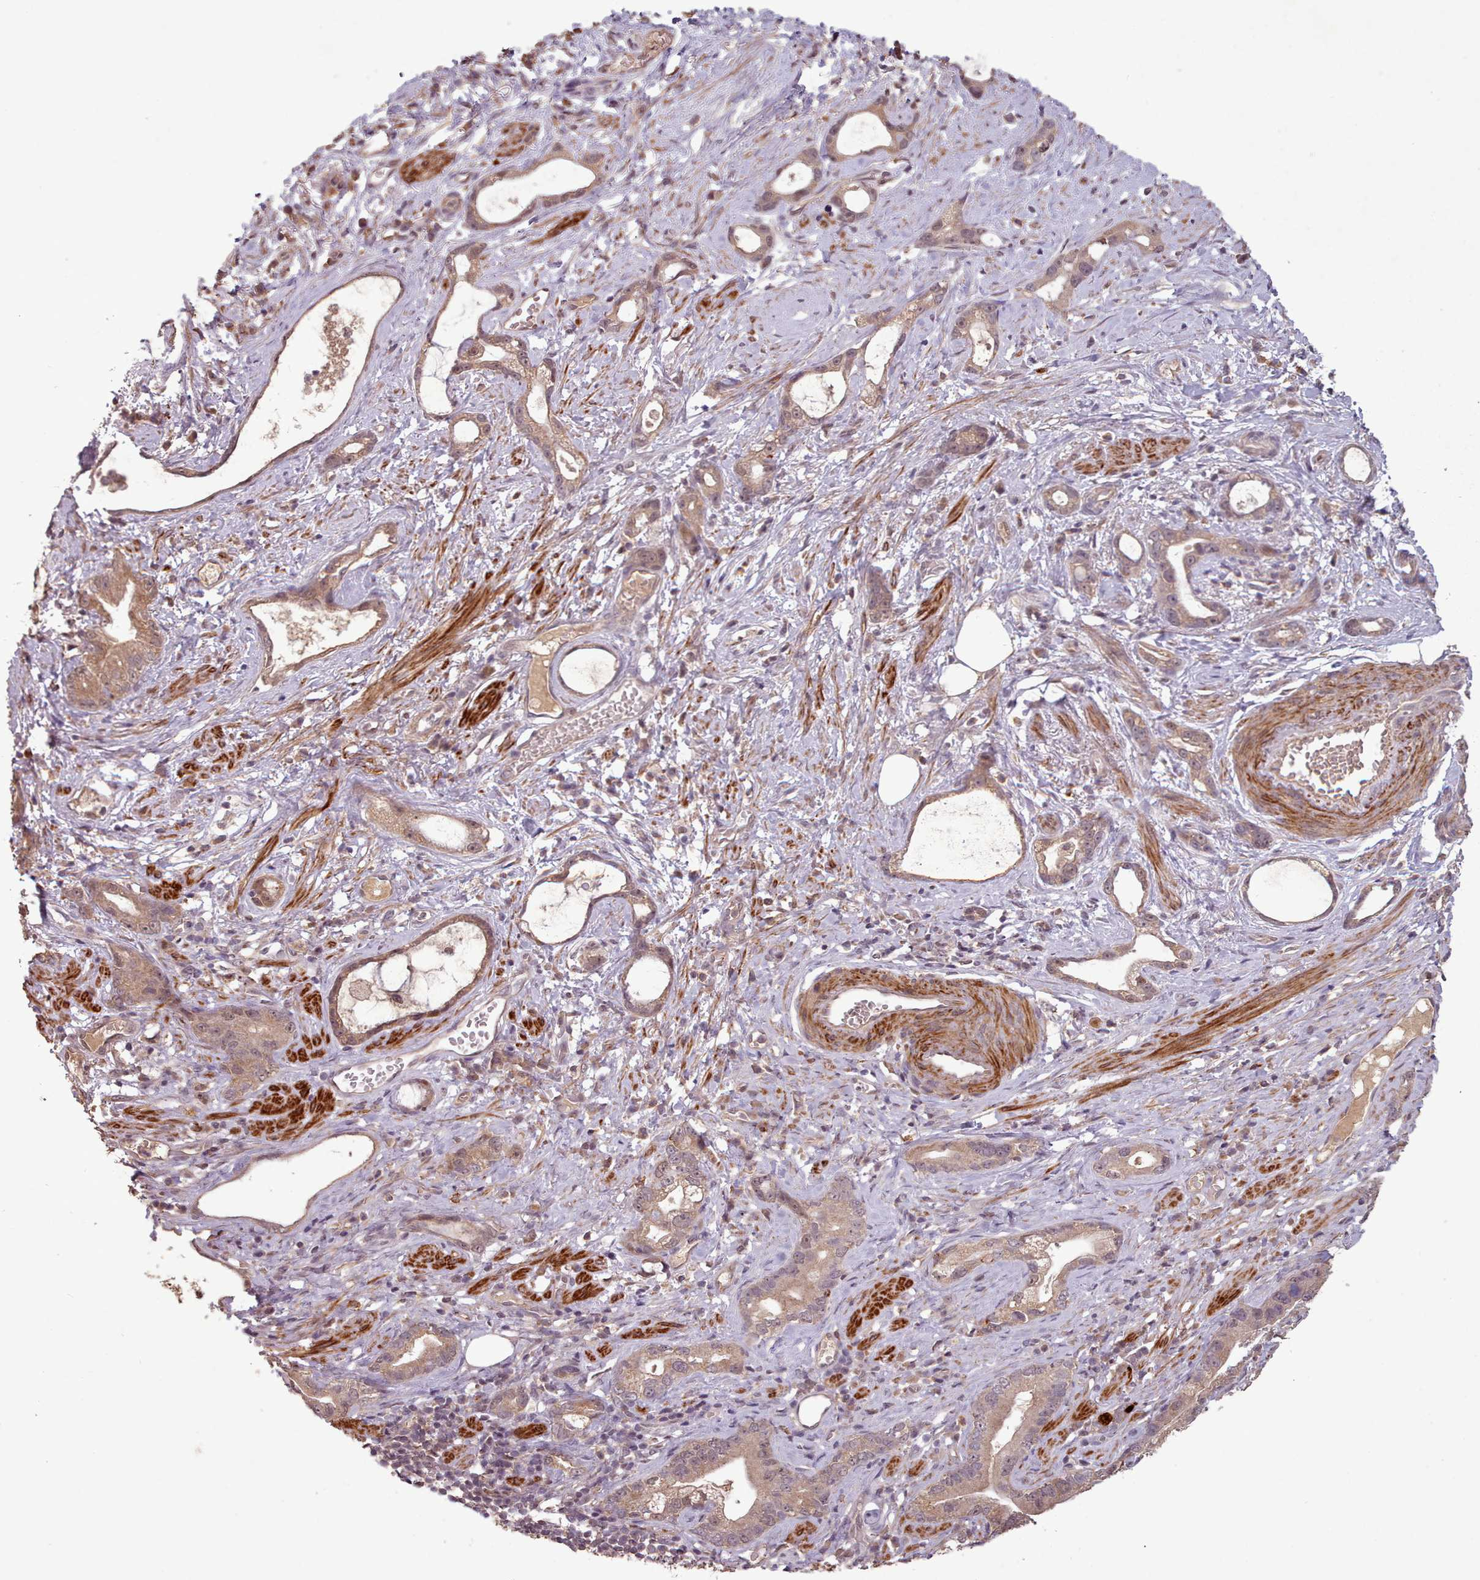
{"staining": {"intensity": "moderate", "quantity": ">75%", "location": "cytoplasmic/membranous,nuclear"}, "tissue": "stomach cancer", "cell_type": "Tumor cells", "image_type": "cancer", "snomed": [{"axis": "morphology", "description": "Adenocarcinoma, NOS"}, {"axis": "topography", "description": "Stomach"}], "caption": "Adenocarcinoma (stomach) stained for a protein (brown) reveals moderate cytoplasmic/membranous and nuclear positive staining in about >75% of tumor cells.", "gene": "CDC6", "patient": {"sex": "male", "age": 55}}